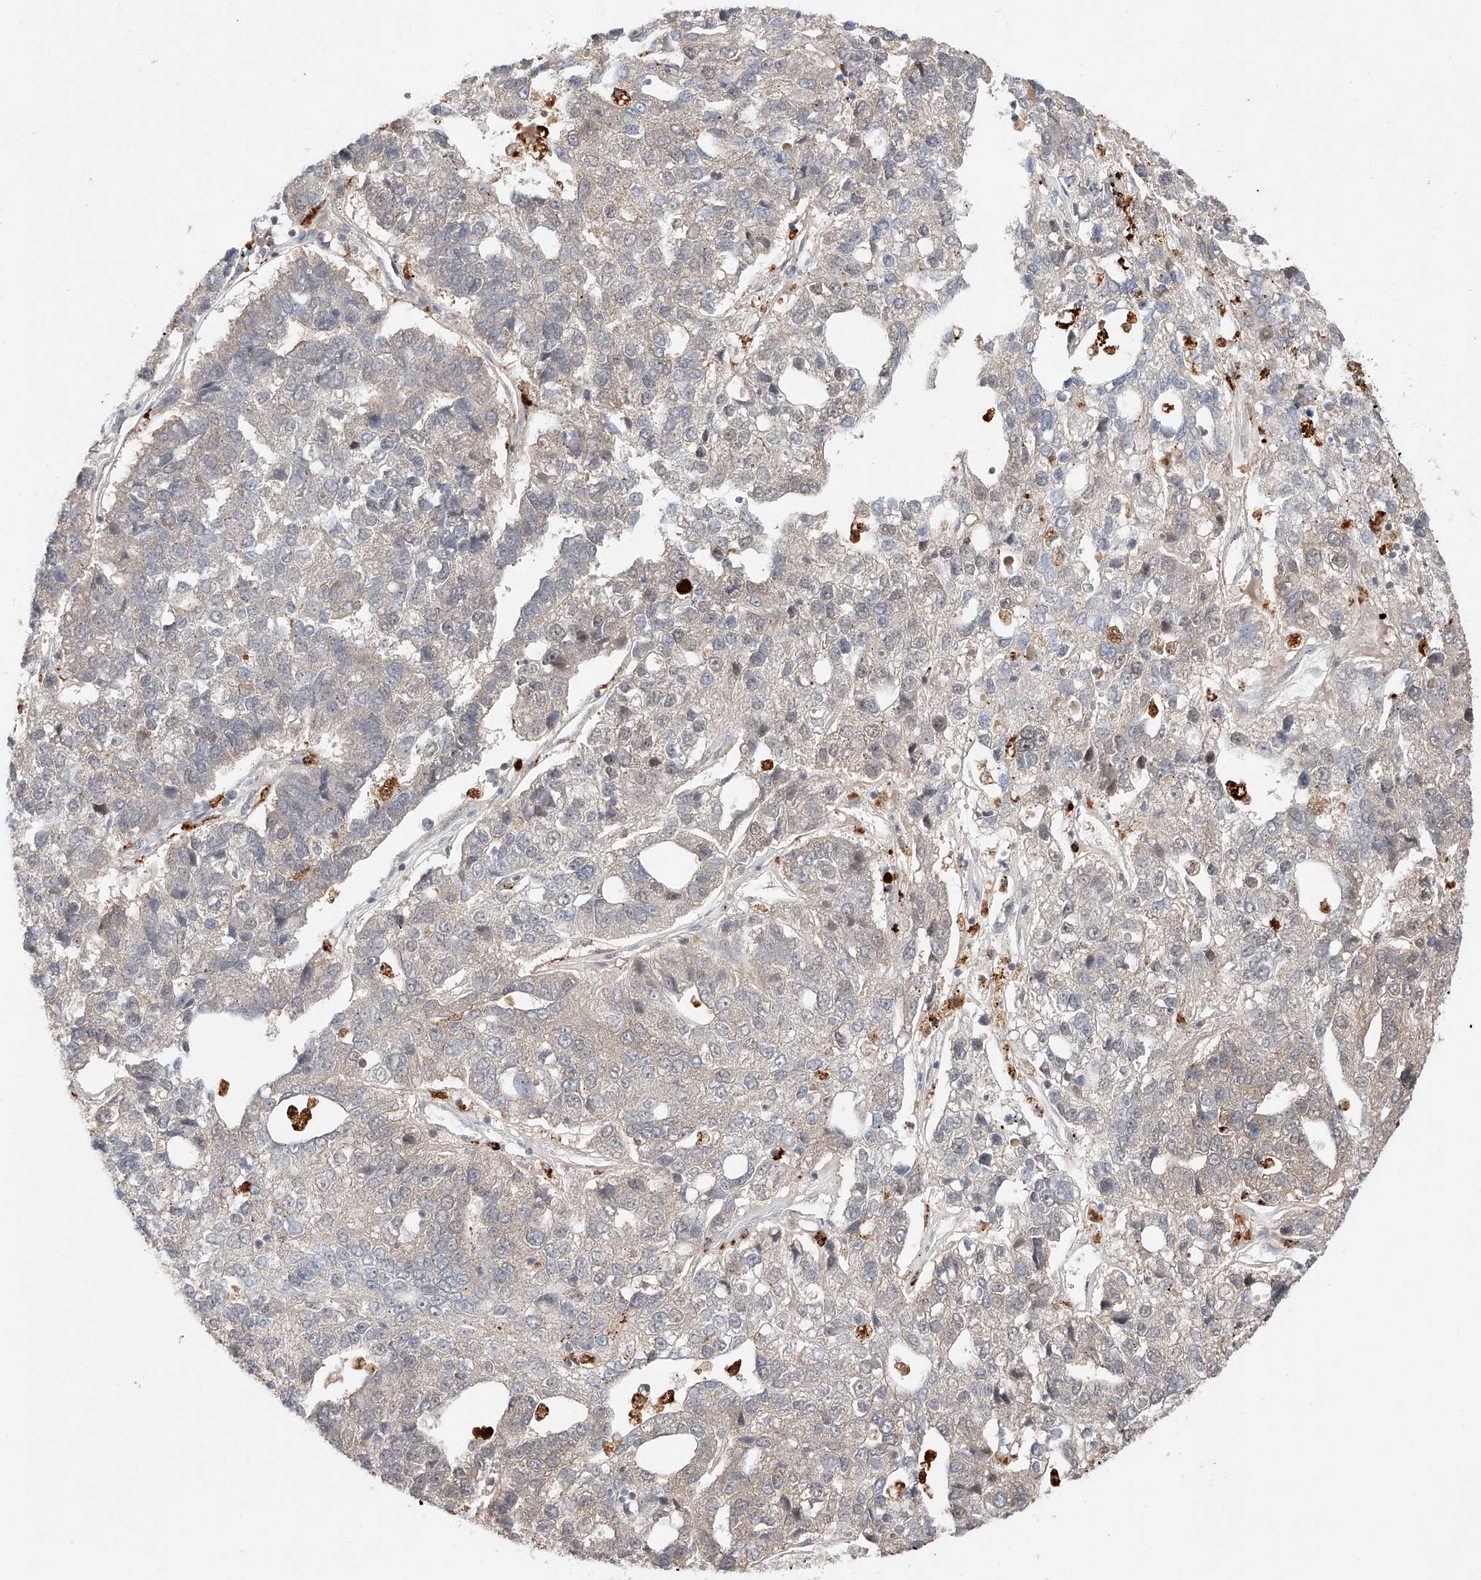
{"staining": {"intensity": "negative", "quantity": "none", "location": "none"}, "tissue": "pancreatic cancer", "cell_type": "Tumor cells", "image_type": "cancer", "snomed": [{"axis": "morphology", "description": "Adenocarcinoma, NOS"}, {"axis": "topography", "description": "Pancreas"}], "caption": "The image displays no significant staining in tumor cells of pancreatic cancer (adenocarcinoma).", "gene": "DIRAS3", "patient": {"sex": "female", "age": 61}}